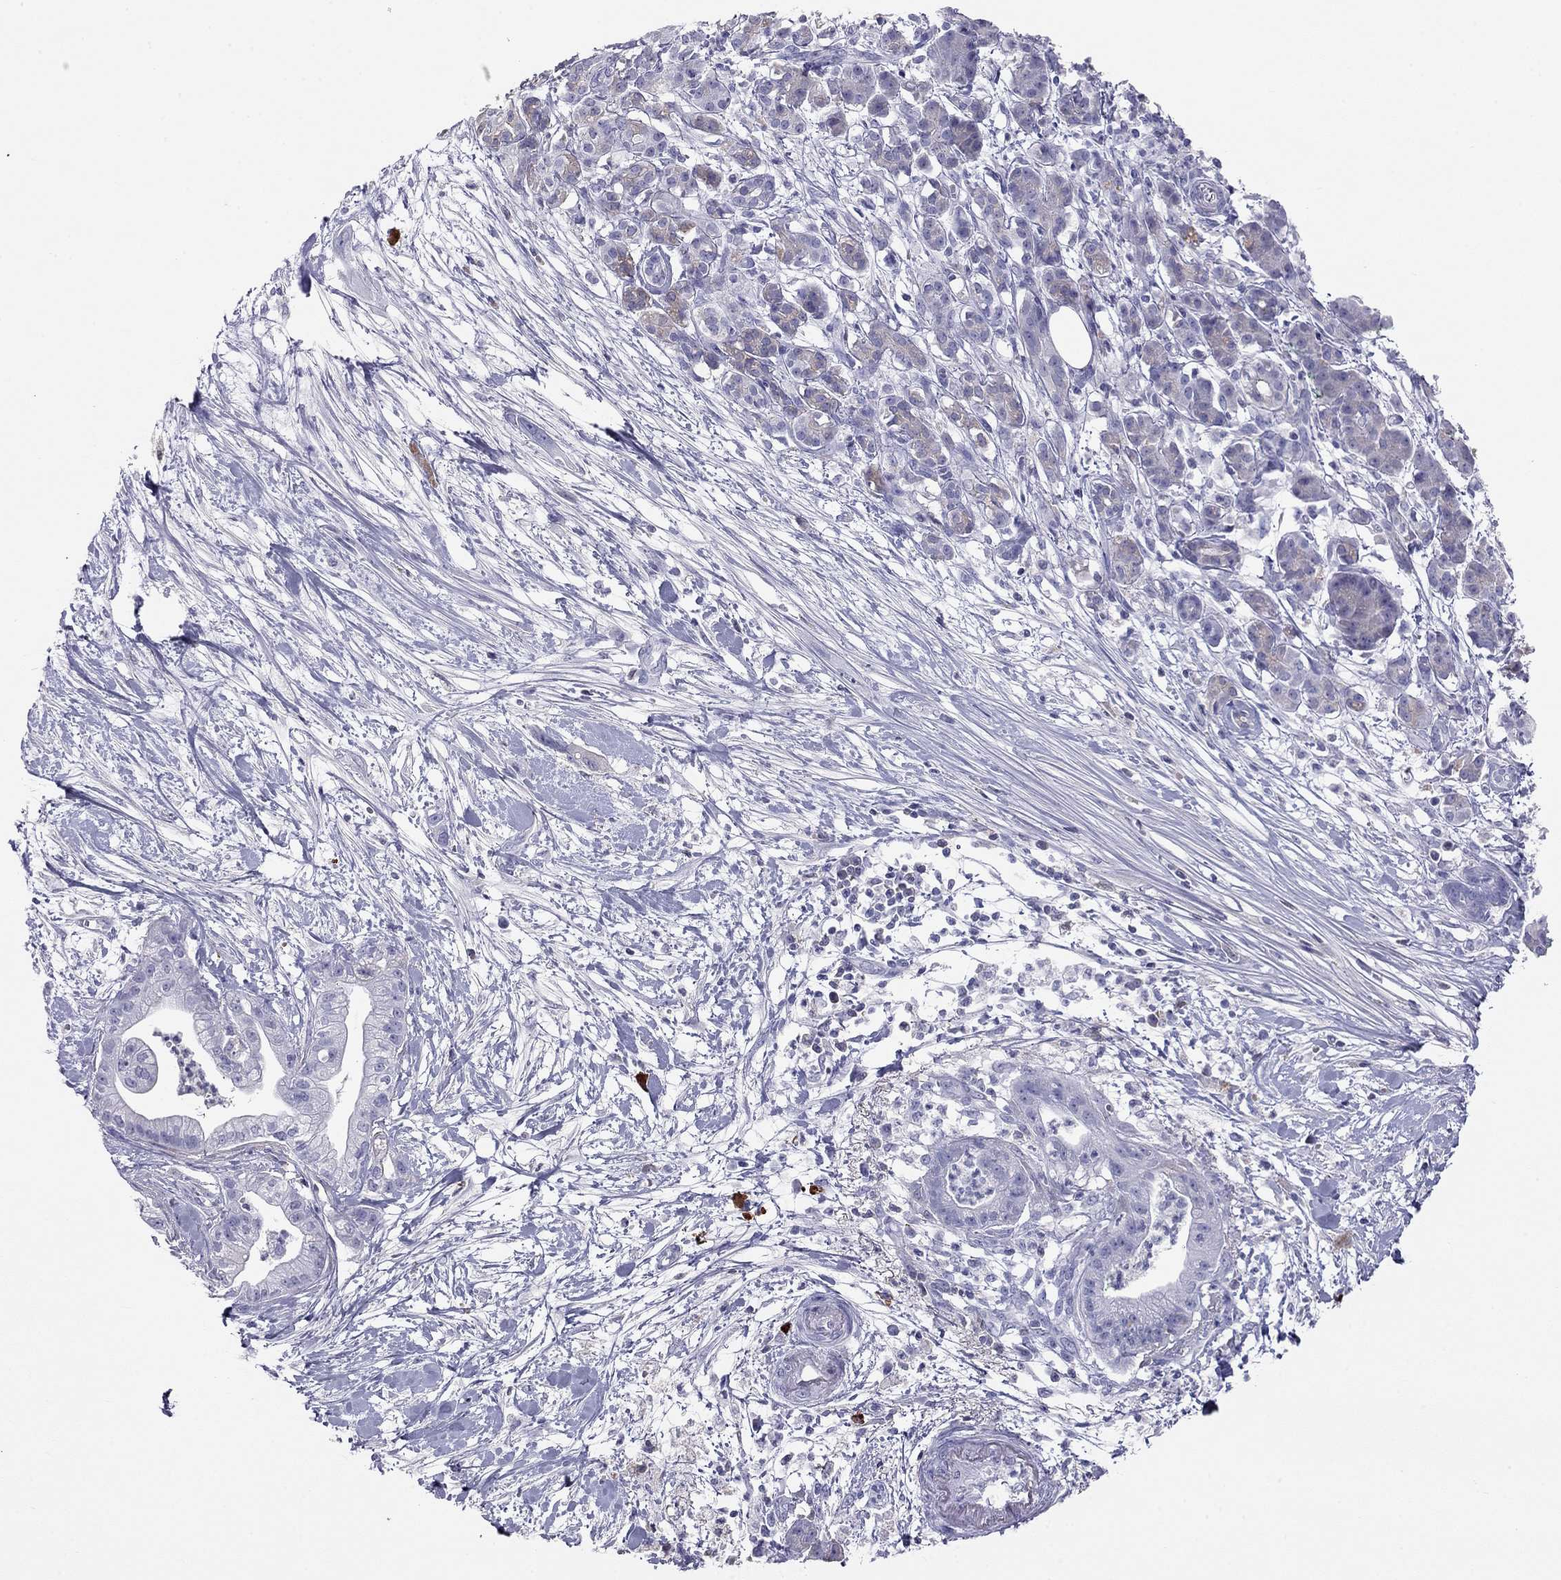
{"staining": {"intensity": "negative", "quantity": "none", "location": "none"}, "tissue": "pancreatic cancer", "cell_type": "Tumor cells", "image_type": "cancer", "snomed": [{"axis": "morphology", "description": "Normal tissue, NOS"}, {"axis": "morphology", "description": "Adenocarcinoma, NOS"}, {"axis": "topography", "description": "Lymph node"}, {"axis": "topography", "description": "Pancreas"}], "caption": "Immunohistochemical staining of human pancreatic cancer (adenocarcinoma) shows no significant expression in tumor cells.", "gene": "KLRG1", "patient": {"sex": "female", "age": 58}}